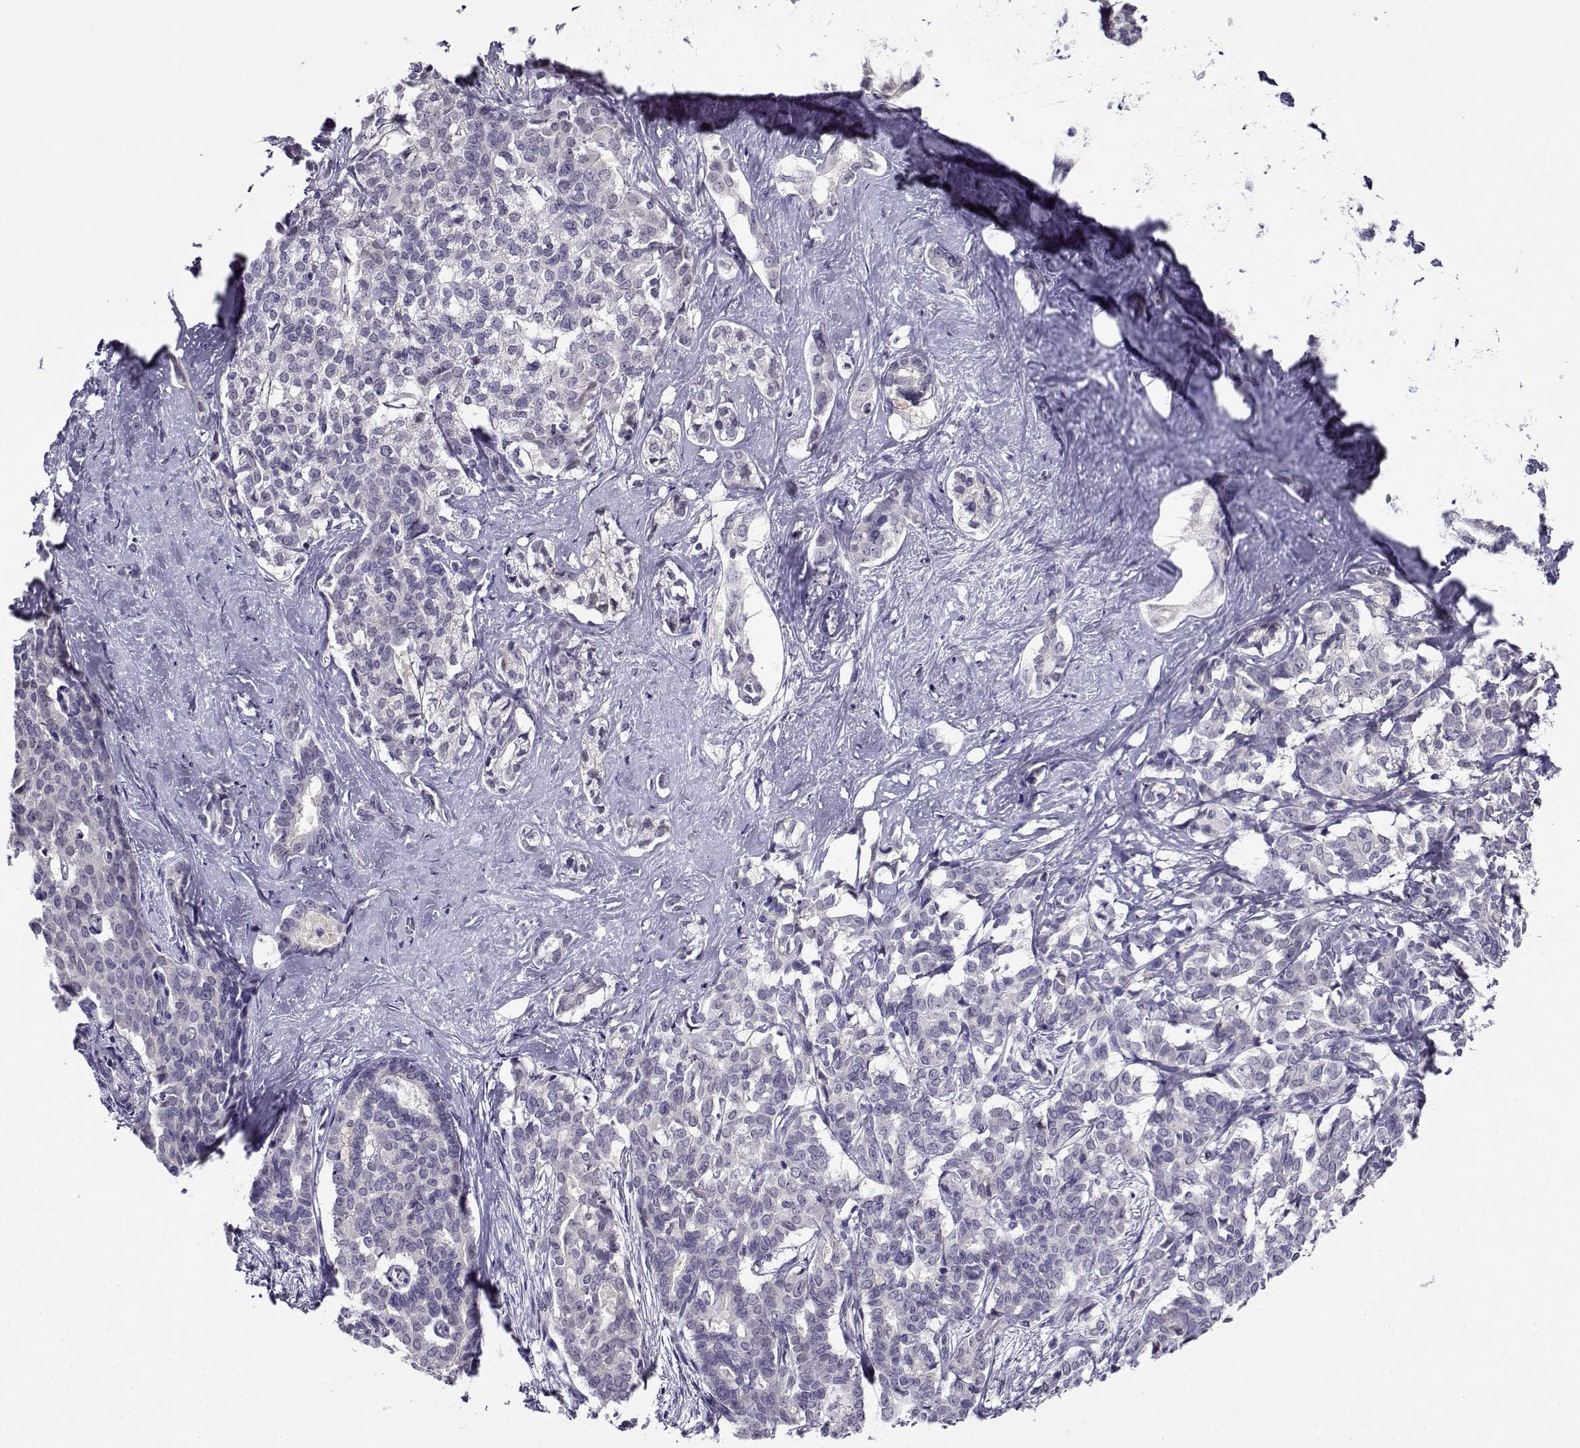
{"staining": {"intensity": "negative", "quantity": "none", "location": "none"}, "tissue": "liver cancer", "cell_type": "Tumor cells", "image_type": "cancer", "snomed": [{"axis": "morphology", "description": "Cholangiocarcinoma"}, {"axis": "topography", "description": "Liver"}], "caption": "DAB (3,3'-diaminobenzidine) immunohistochemical staining of liver cholangiocarcinoma exhibits no significant expression in tumor cells.", "gene": "FEZF1", "patient": {"sex": "female", "age": 47}}